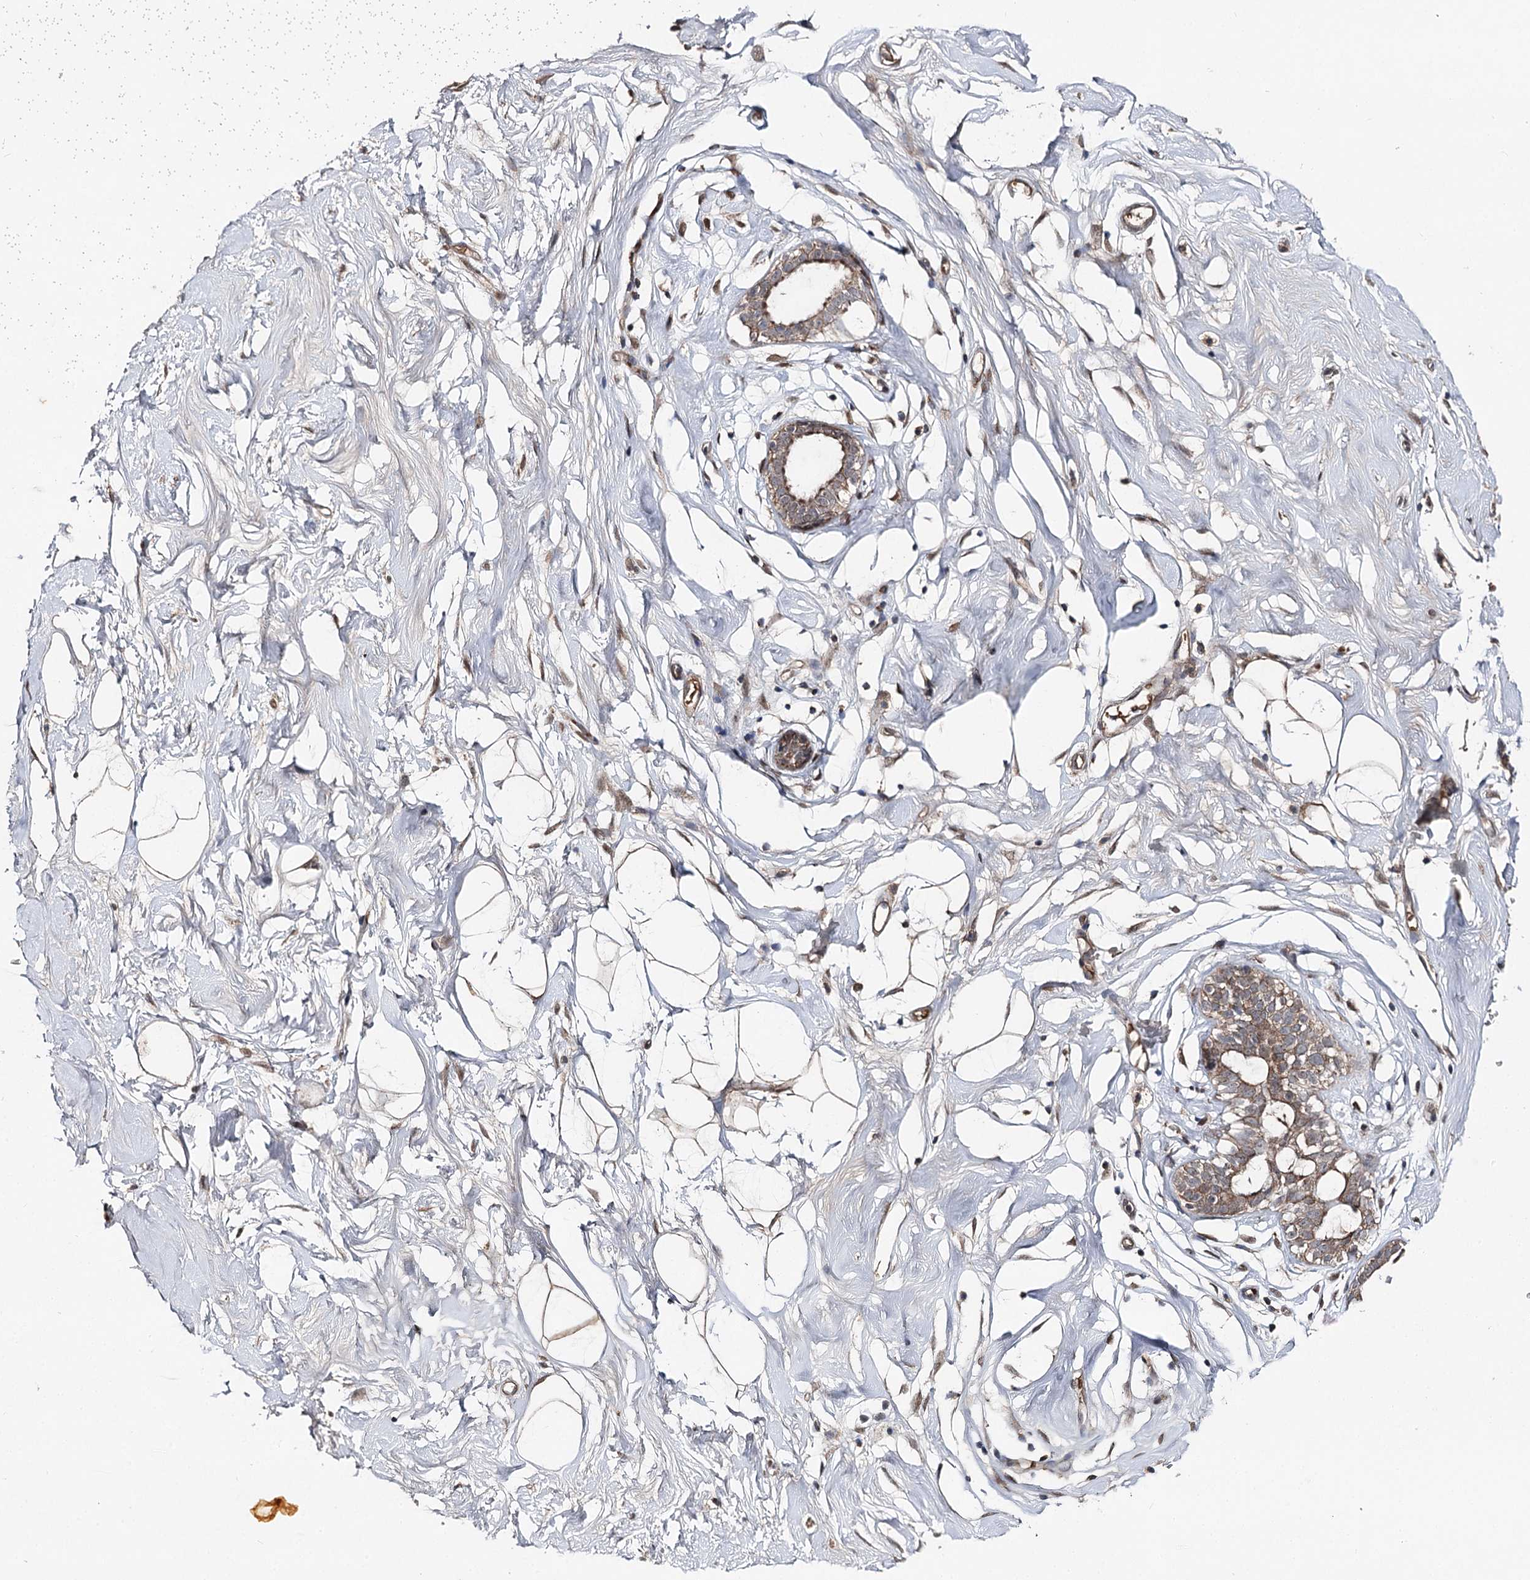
{"staining": {"intensity": "negative", "quantity": "none", "location": "none"}, "tissue": "breast", "cell_type": "Adipocytes", "image_type": "normal", "snomed": [{"axis": "morphology", "description": "Normal tissue, NOS"}, {"axis": "morphology", "description": "Adenoma, NOS"}, {"axis": "topography", "description": "Breast"}], "caption": "DAB immunohistochemical staining of unremarkable breast displays no significant positivity in adipocytes. The staining was performed using DAB (3,3'-diaminobenzidine) to visualize the protein expression in brown, while the nuclei were stained in blue with hematoxylin (Magnification: 20x).", "gene": "MSANTD2", "patient": {"sex": "female", "age": 23}}